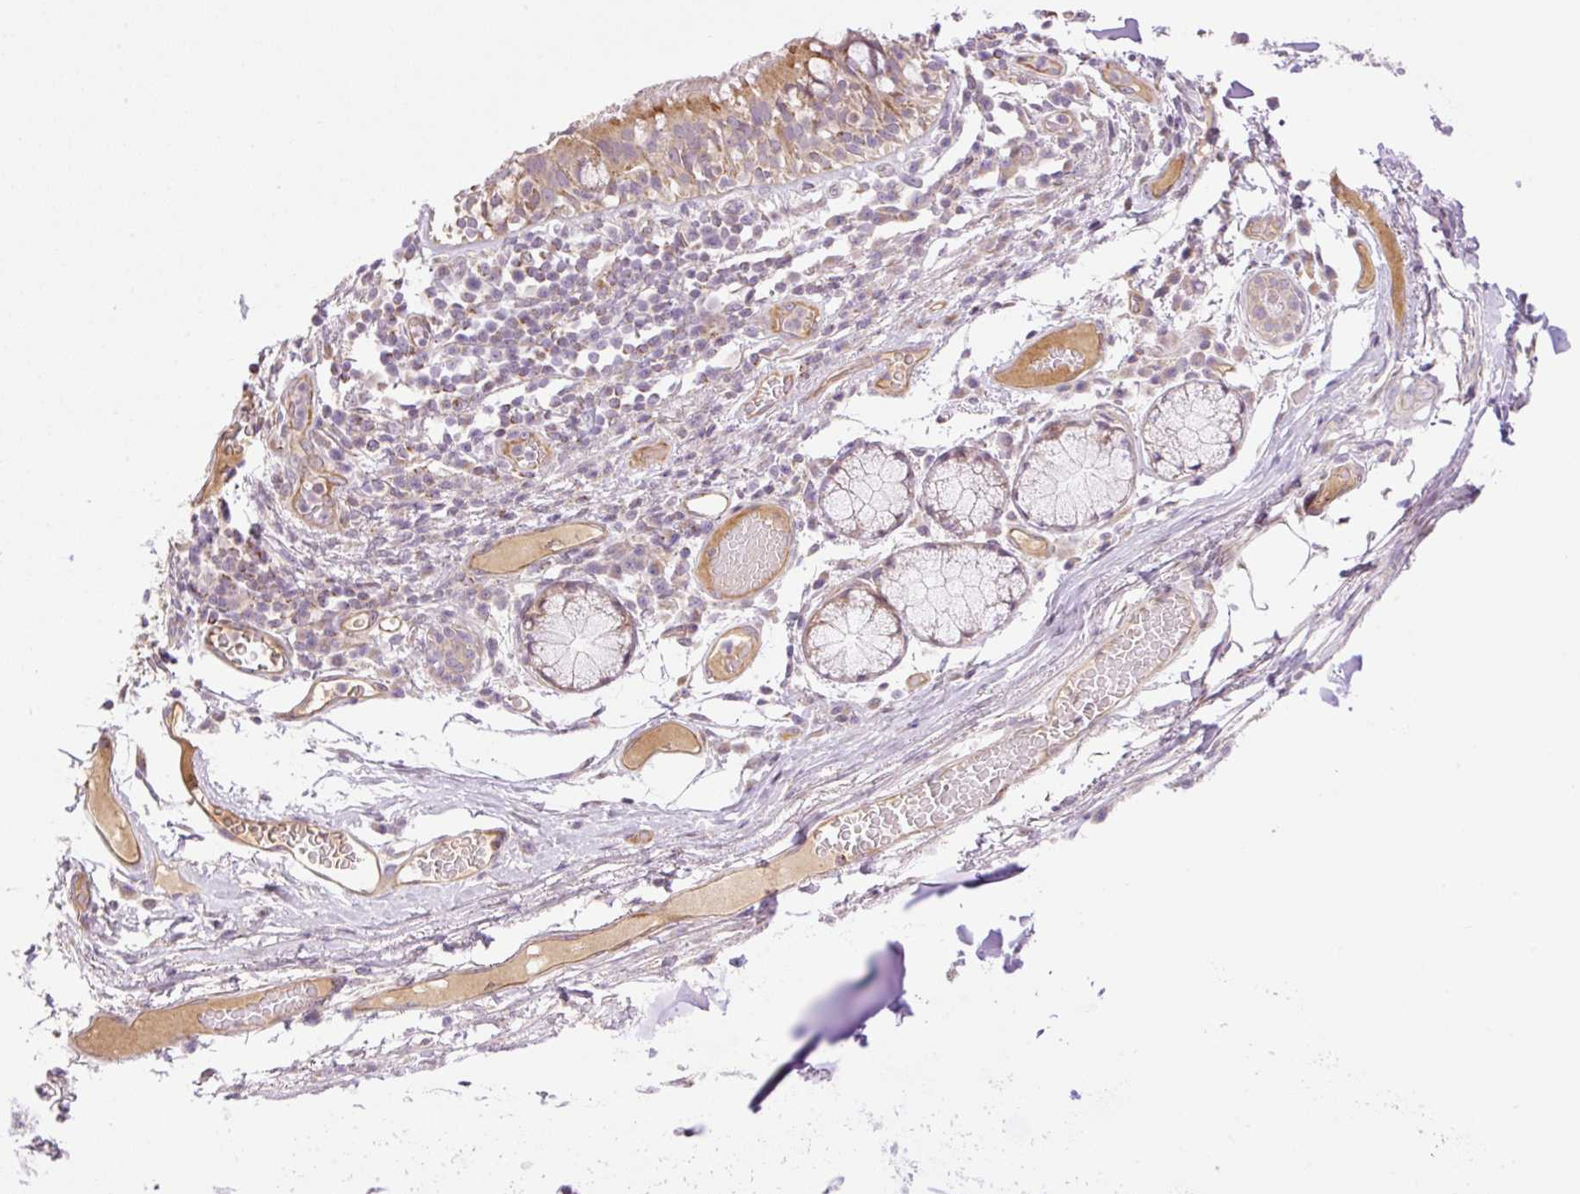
{"staining": {"intensity": "negative", "quantity": "none", "location": "none"}, "tissue": "soft tissue", "cell_type": "Chondrocytes", "image_type": "normal", "snomed": [{"axis": "morphology", "description": "Normal tissue, NOS"}, {"axis": "topography", "description": "Cartilage tissue"}, {"axis": "topography", "description": "Bronchus"}], "caption": "A high-resolution histopathology image shows IHC staining of unremarkable soft tissue, which shows no significant positivity in chondrocytes.", "gene": "ZNF394", "patient": {"sex": "male", "age": 56}}